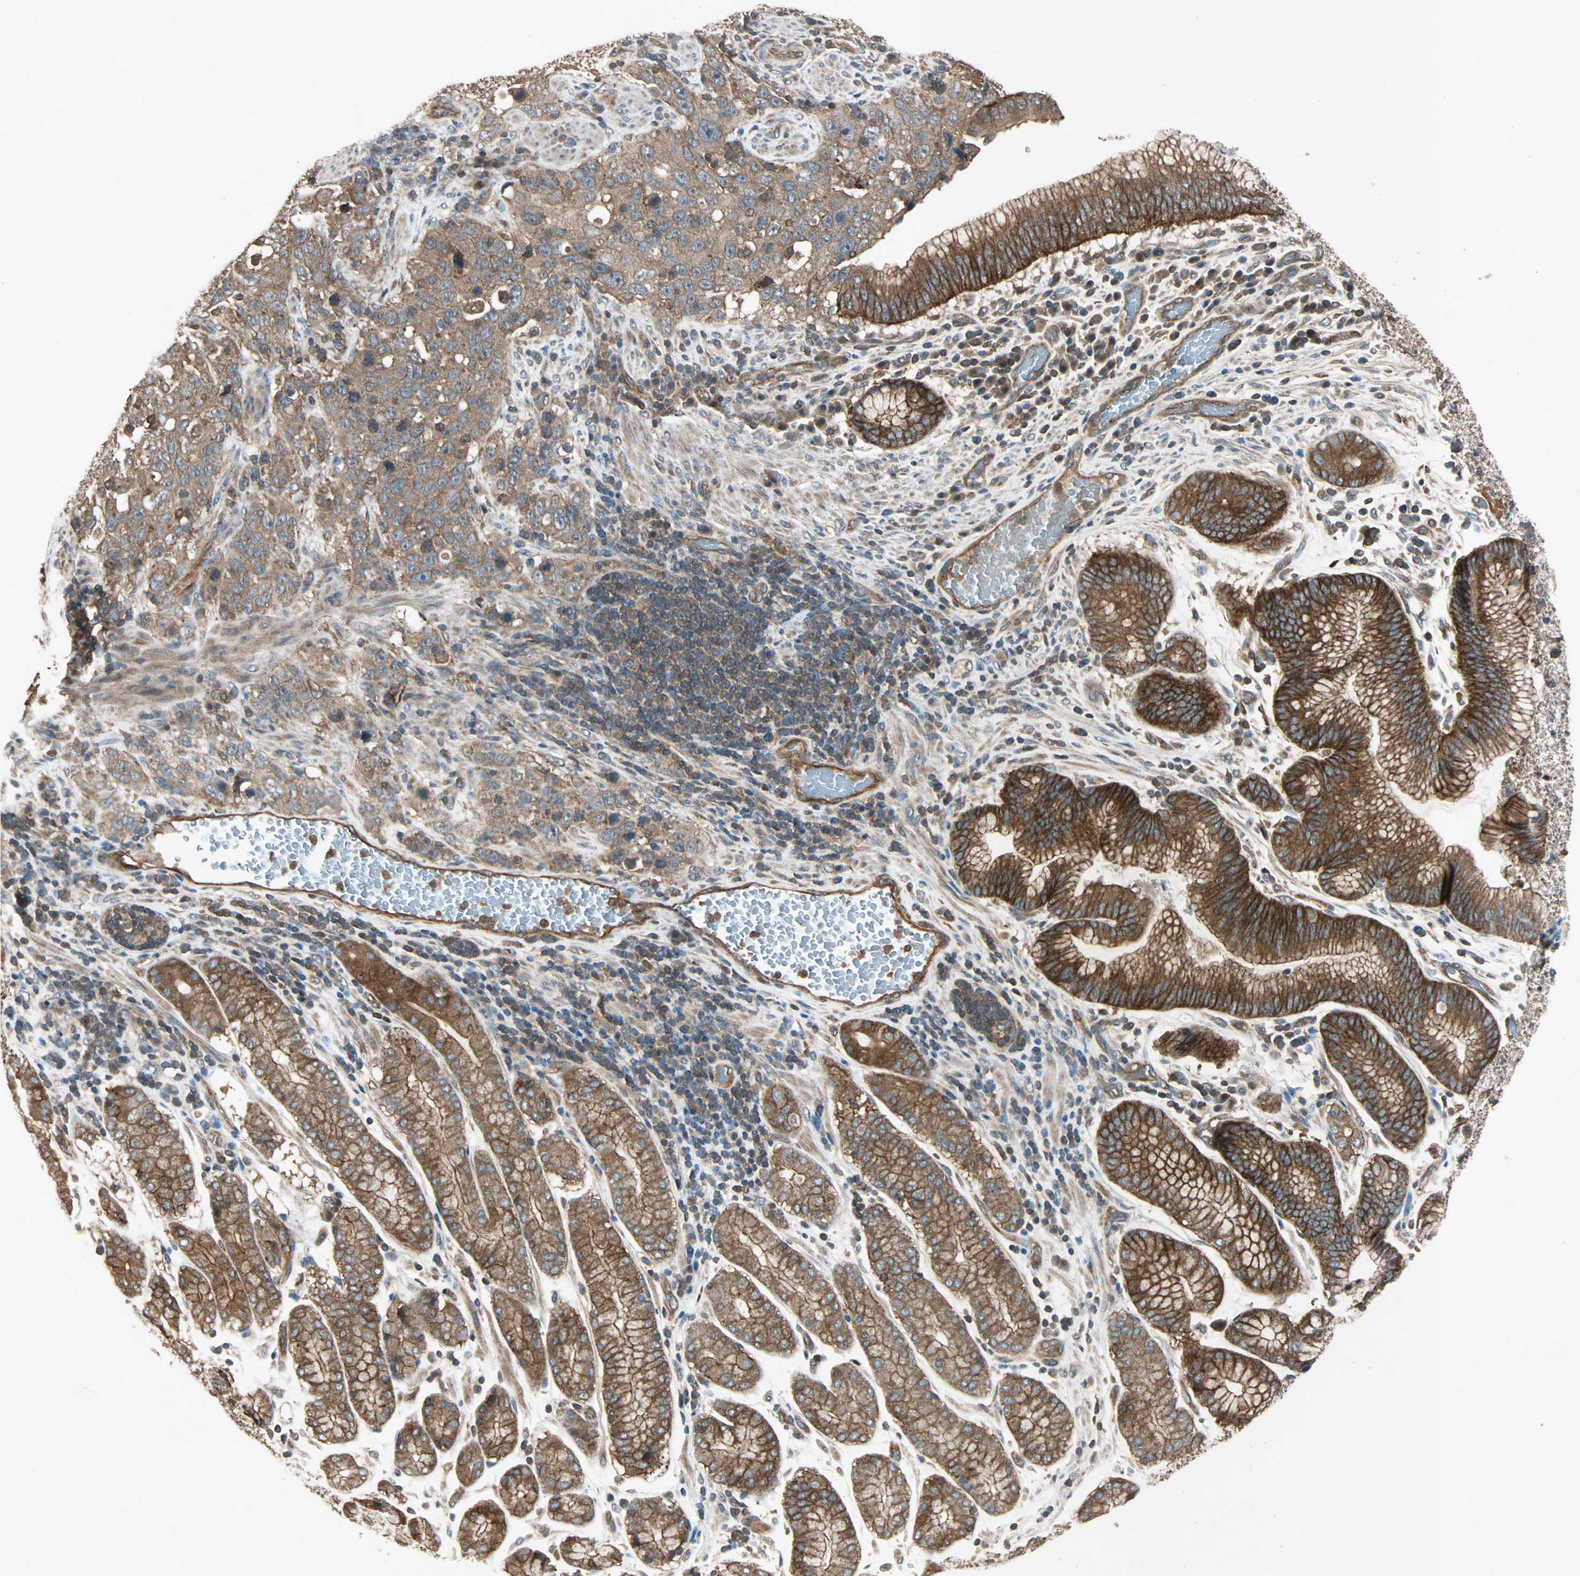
{"staining": {"intensity": "moderate", "quantity": ">75%", "location": "cytoplasmic/membranous"}, "tissue": "stomach cancer", "cell_type": "Tumor cells", "image_type": "cancer", "snomed": [{"axis": "morphology", "description": "Normal tissue, NOS"}, {"axis": "morphology", "description": "Adenocarcinoma, NOS"}, {"axis": "topography", "description": "Stomach"}], "caption": "A micrograph showing moderate cytoplasmic/membranous positivity in about >75% of tumor cells in stomach cancer (adenocarcinoma), as visualized by brown immunohistochemical staining.", "gene": "MAP3K21", "patient": {"sex": "male", "age": 48}}